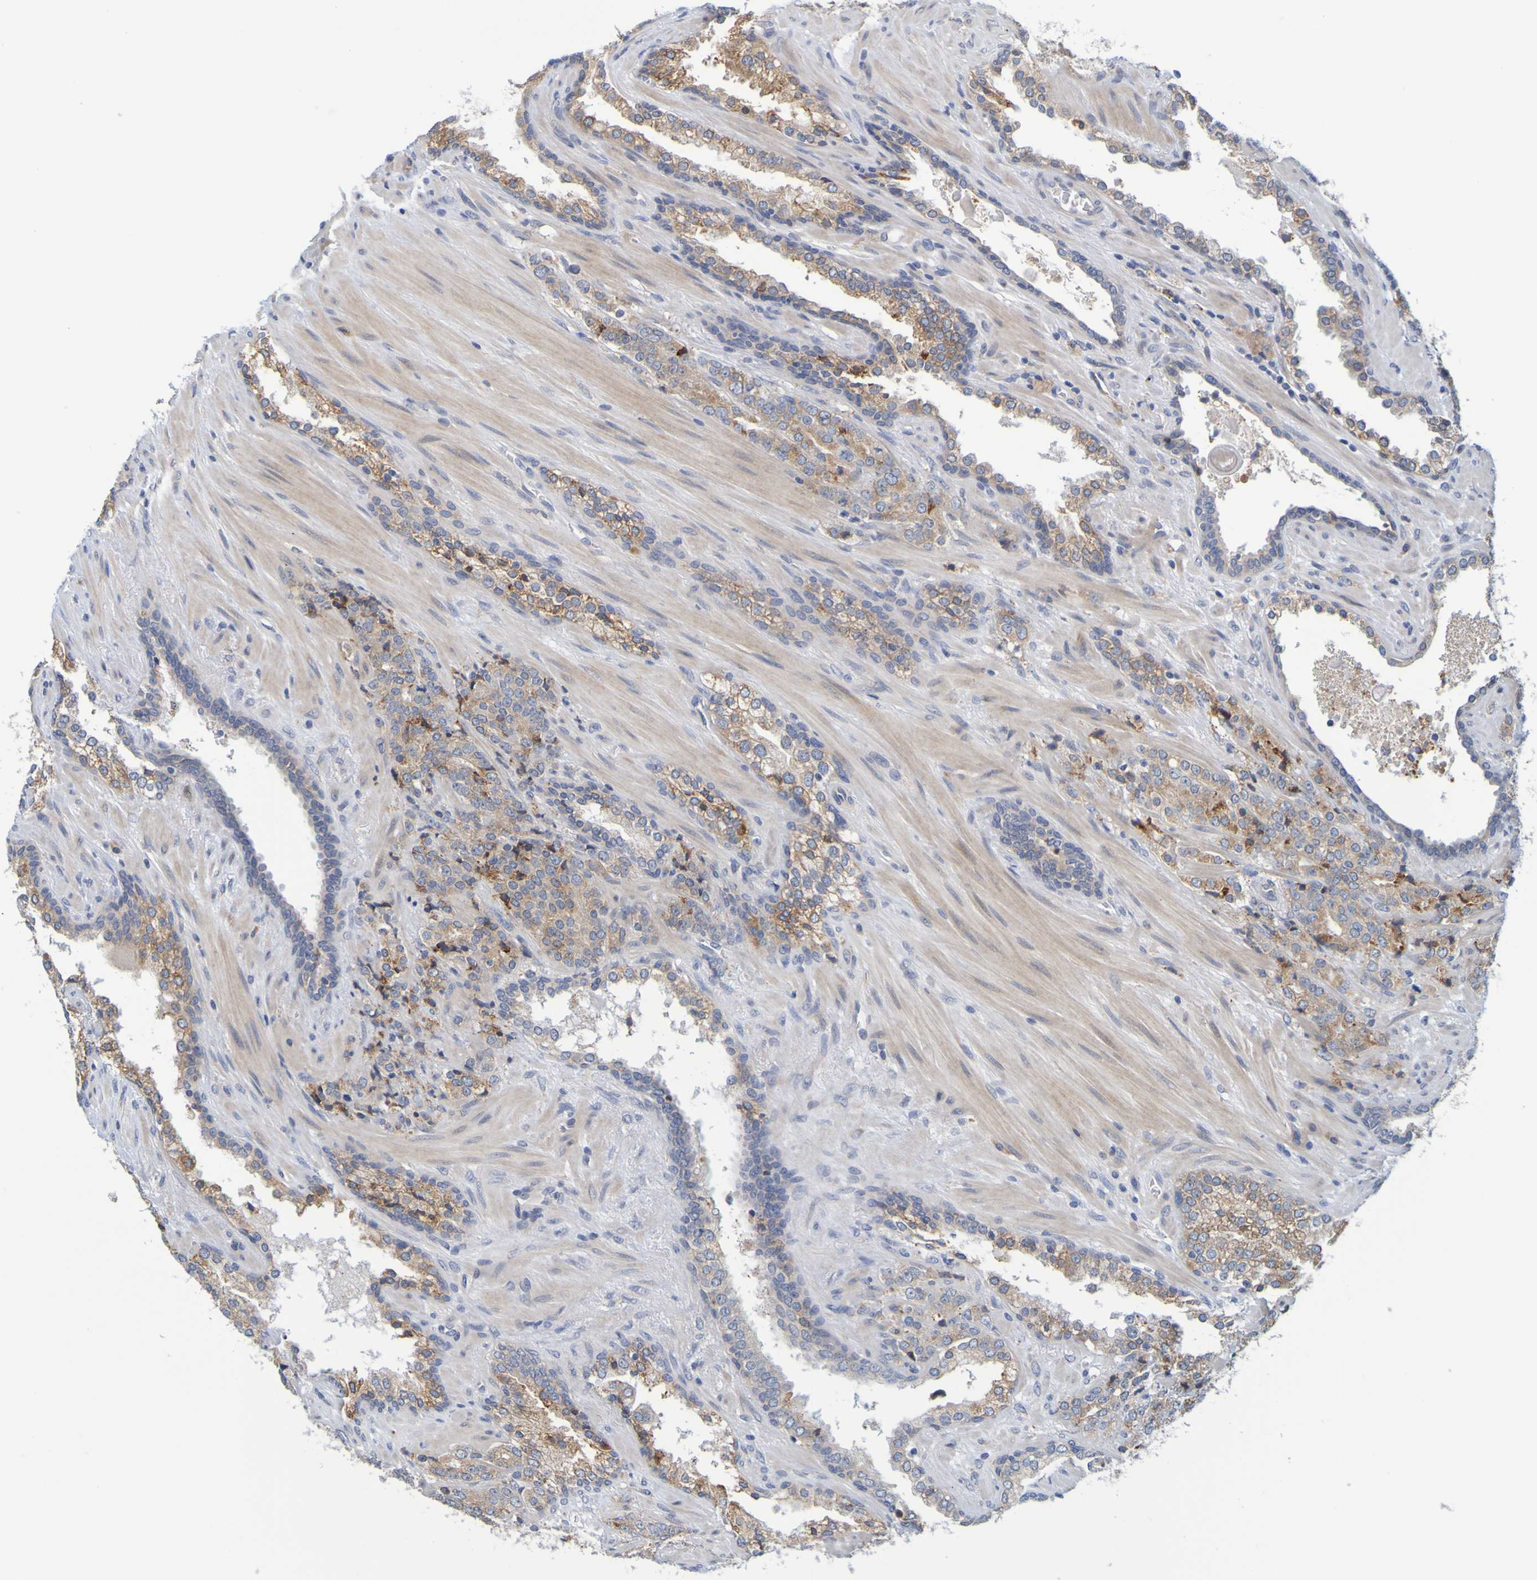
{"staining": {"intensity": "moderate", "quantity": ">75%", "location": "cytoplasmic/membranous"}, "tissue": "prostate cancer", "cell_type": "Tumor cells", "image_type": "cancer", "snomed": [{"axis": "morphology", "description": "Adenocarcinoma, High grade"}, {"axis": "topography", "description": "Prostate"}], "caption": "Protein expression by immunohistochemistry displays moderate cytoplasmic/membranous staining in approximately >75% of tumor cells in high-grade adenocarcinoma (prostate).", "gene": "SIL1", "patient": {"sex": "male", "age": 71}}